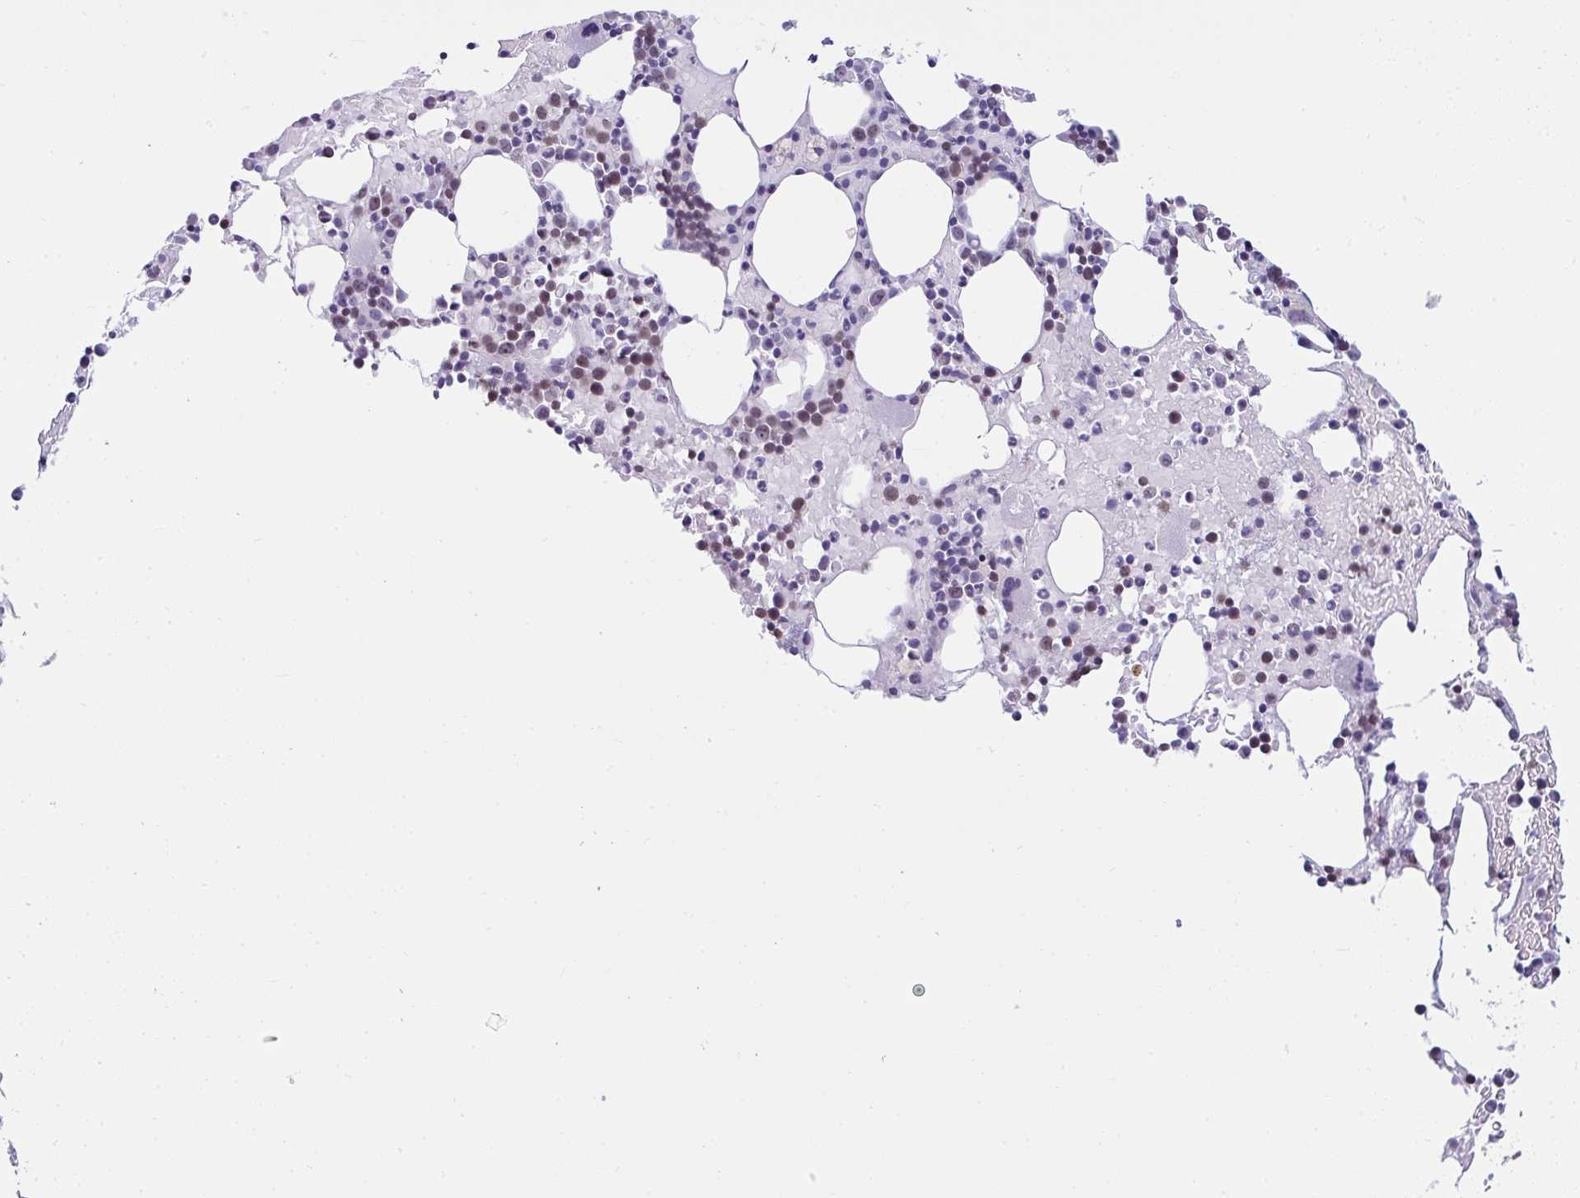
{"staining": {"intensity": "moderate", "quantity": "25%-75%", "location": "nuclear"}, "tissue": "bone marrow", "cell_type": "Hematopoietic cells", "image_type": "normal", "snomed": [{"axis": "morphology", "description": "Normal tissue, NOS"}, {"axis": "topography", "description": "Bone marrow"}], "caption": "The histopathology image demonstrates immunohistochemical staining of benign bone marrow. There is moderate nuclear positivity is identified in approximately 25%-75% of hematopoietic cells. The staining is performed using DAB brown chromogen to label protein expression. The nuclei are counter-stained blue using hematoxylin.", "gene": "SUZ12", "patient": {"sex": "female", "age": 62}}